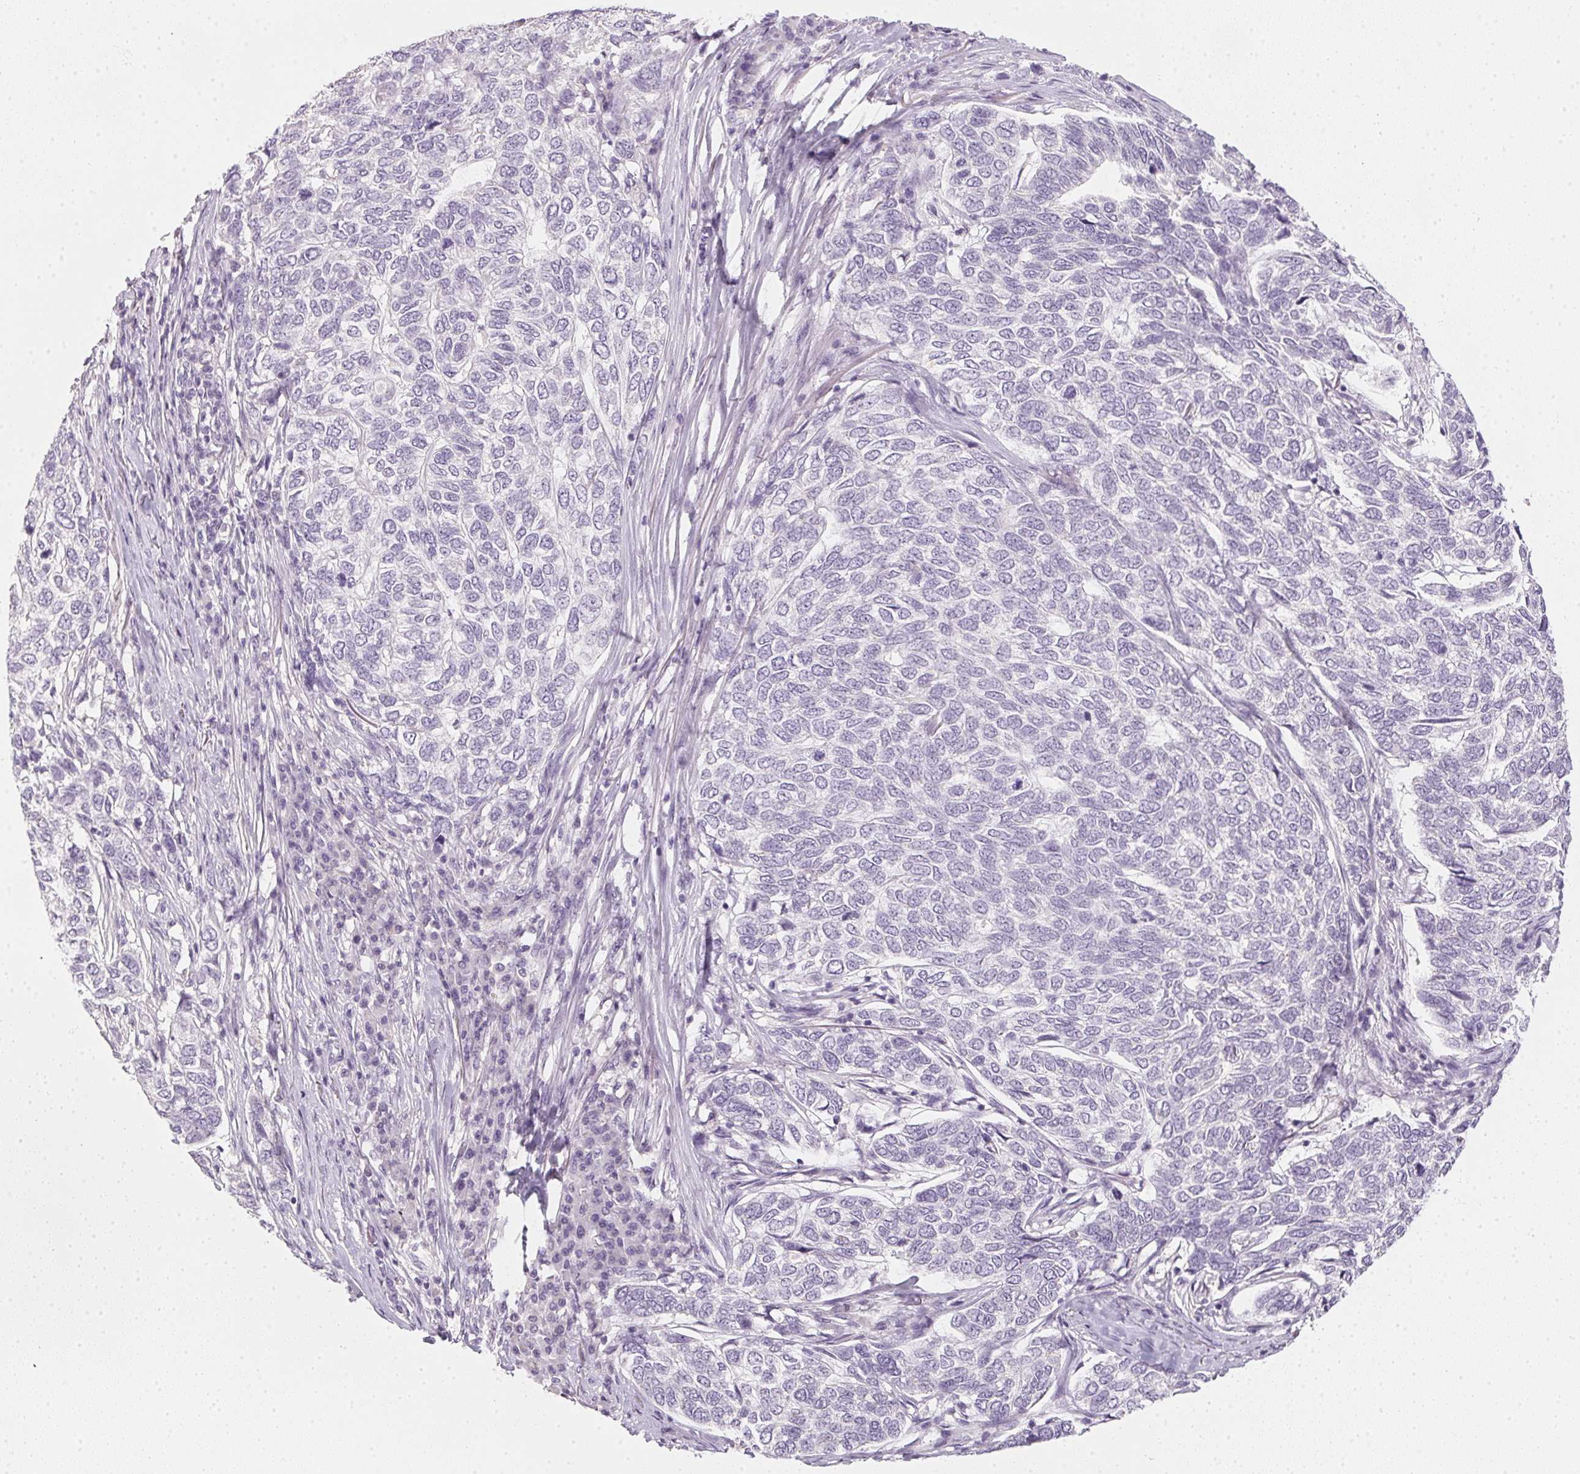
{"staining": {"intensity": "negative", "quantity": "none", "location": "none"}, "tissue": "skin cancer", "cell_type": "Tumor cells", "image_type": "cancer", "snomed": [{"axis": "morphology", "description": "Basal cell carcinoma"}, {"axis": "topography", "description": "Skin"}], "caption": "There is no significant positivity in tumor cells of skin cancer (basal cell carcinoma).", "gene": "TMEM72", "patient": {"sex": "female", "age": 65}}